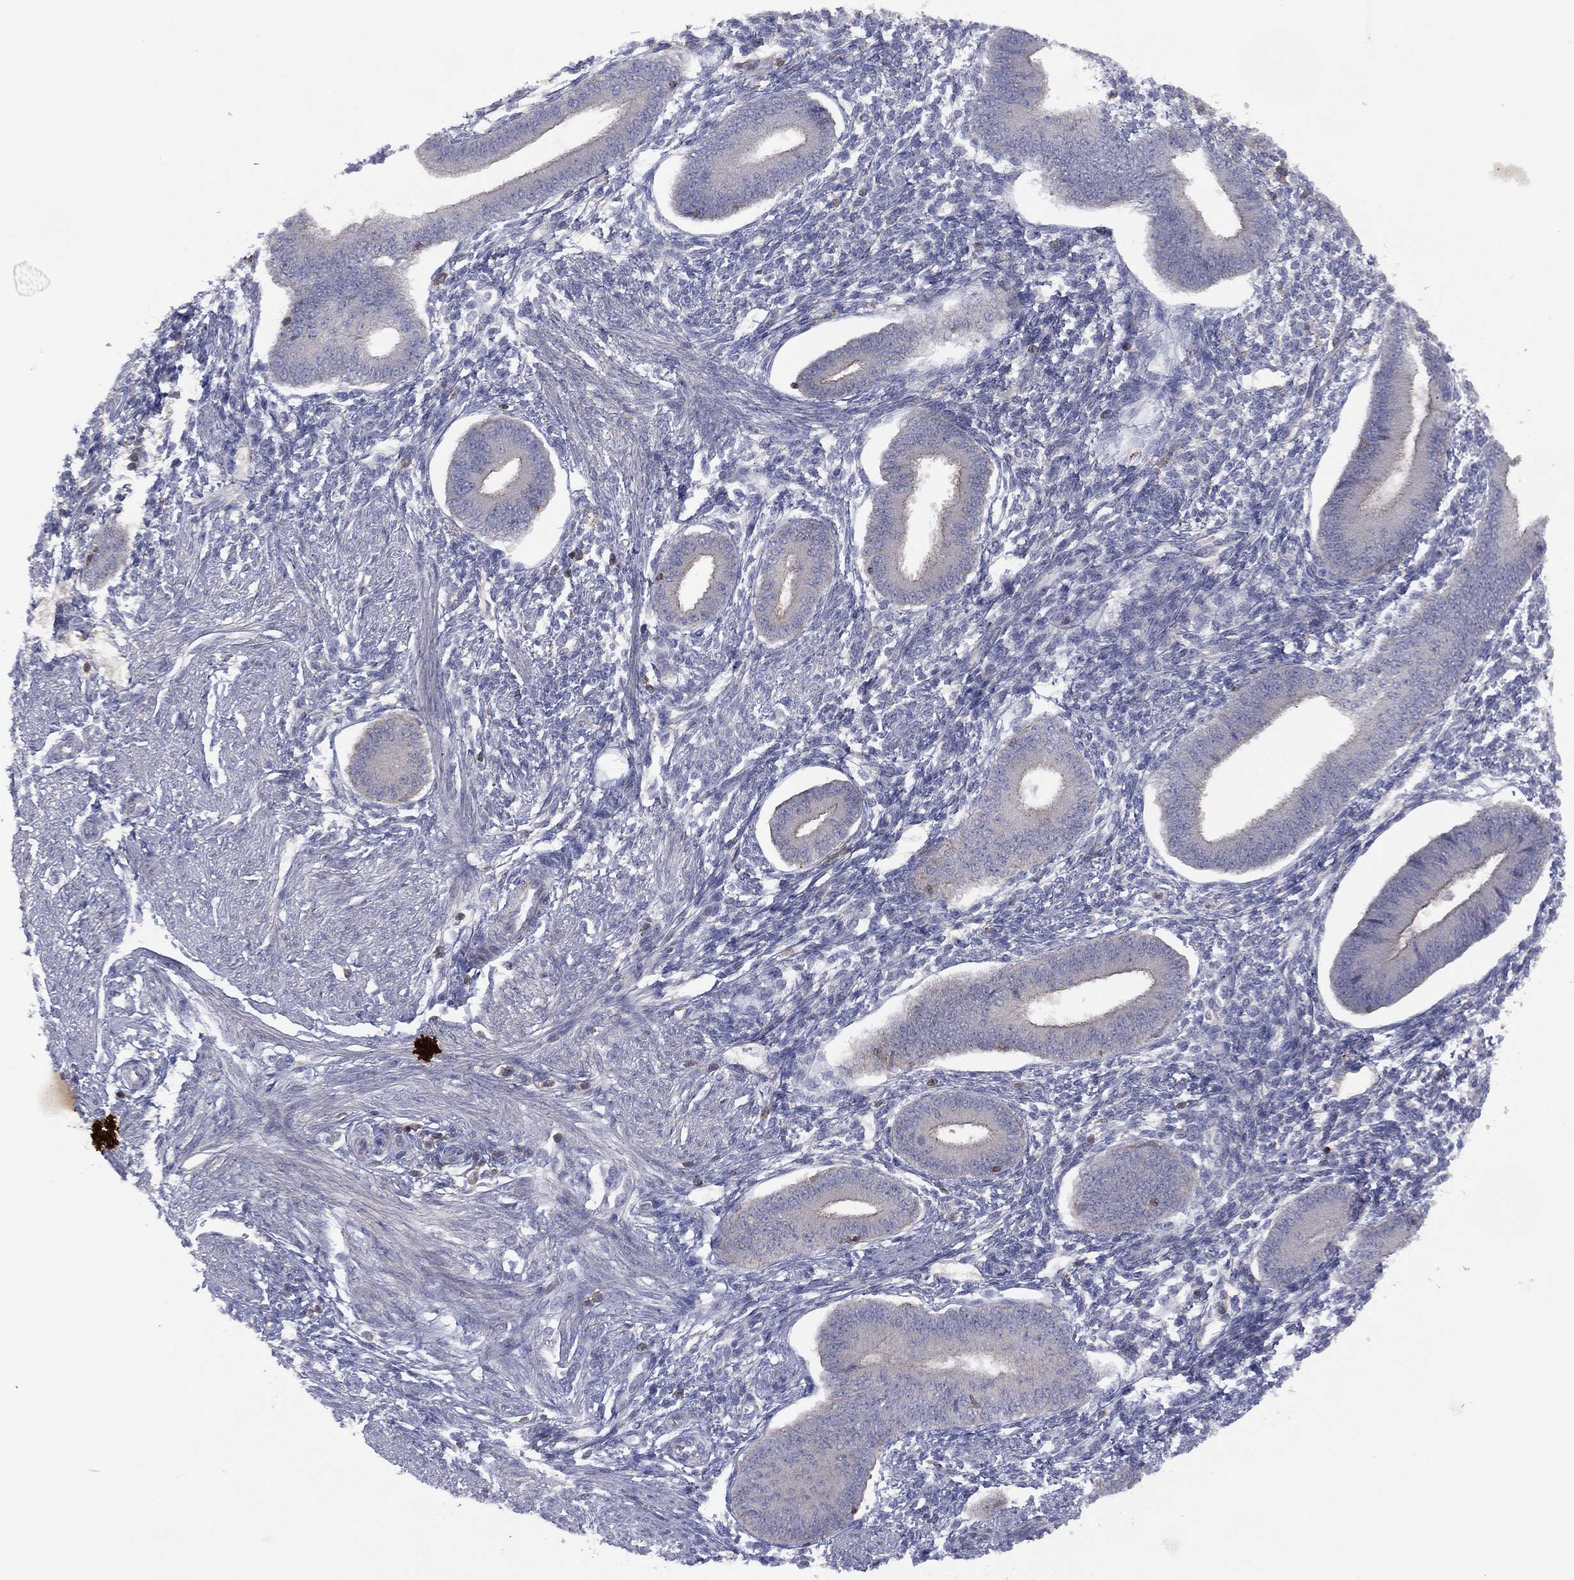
{"staining": {"intensity": "negative", "quantity": "none", "location": "none"}, "tissue": "endometrium", "cell_type": "Cells in endometrial stroma", "image_type": "normal", "snomed": [{"axis": "morphology", "description": "Normal tissue, NOS"}, {"axis": "topography", "description": "Endometrium"}], "caption": "Human endometrium stained for a protein using immunohistochemistry (IHC) shows no expression in cells in endometrial stroma.", "gene": "DOCK8", "patient": {"sex": "female", "age": 39}}